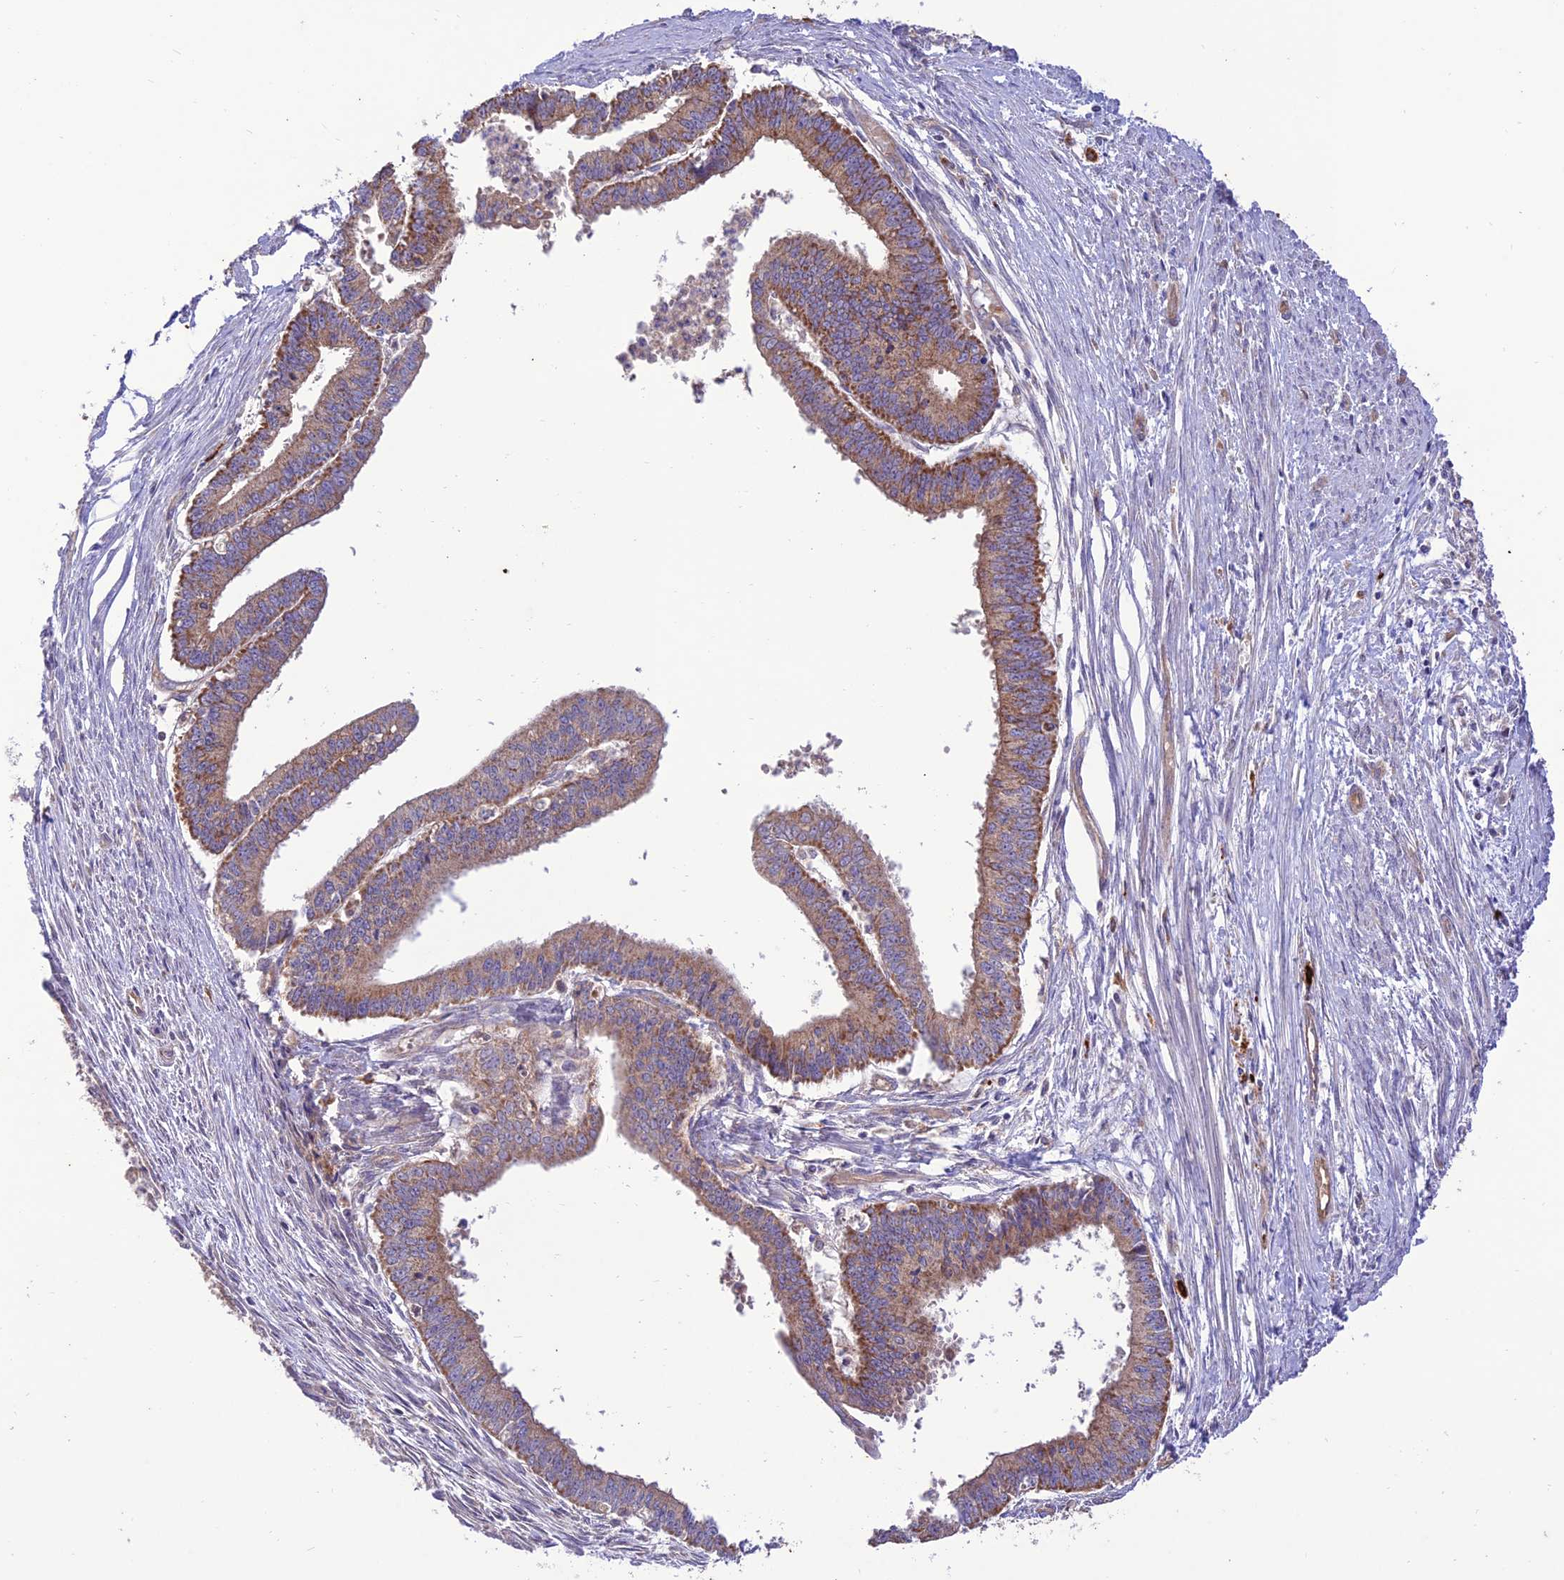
{"staining": {"intensity": "moderate", "quantity": "<25%", "location": "cytoplasmic/membranous"}, "tissue": "endometrial cancer", "cell_type": "Tumor cells", "image_type": "cancer", "snomed": [{"axis": "morphology", "description": "Adenocarcinoma, NOS"}, {"axis": "topography", "description": "Endometrium"}], "caption": "Immunohistochemical staining of endometrial cancer (adenocarcinoma) exhibits moderate cytoplasmic/membranous protein staining in approximately <25% of tumor cells. Using DAB (brown) and hematoxylin (blue) stains, captured at high magnification using brightfield microscopy.", "gene": "NDUFAF1", "patient": {"sex": "female", "age": 73}}